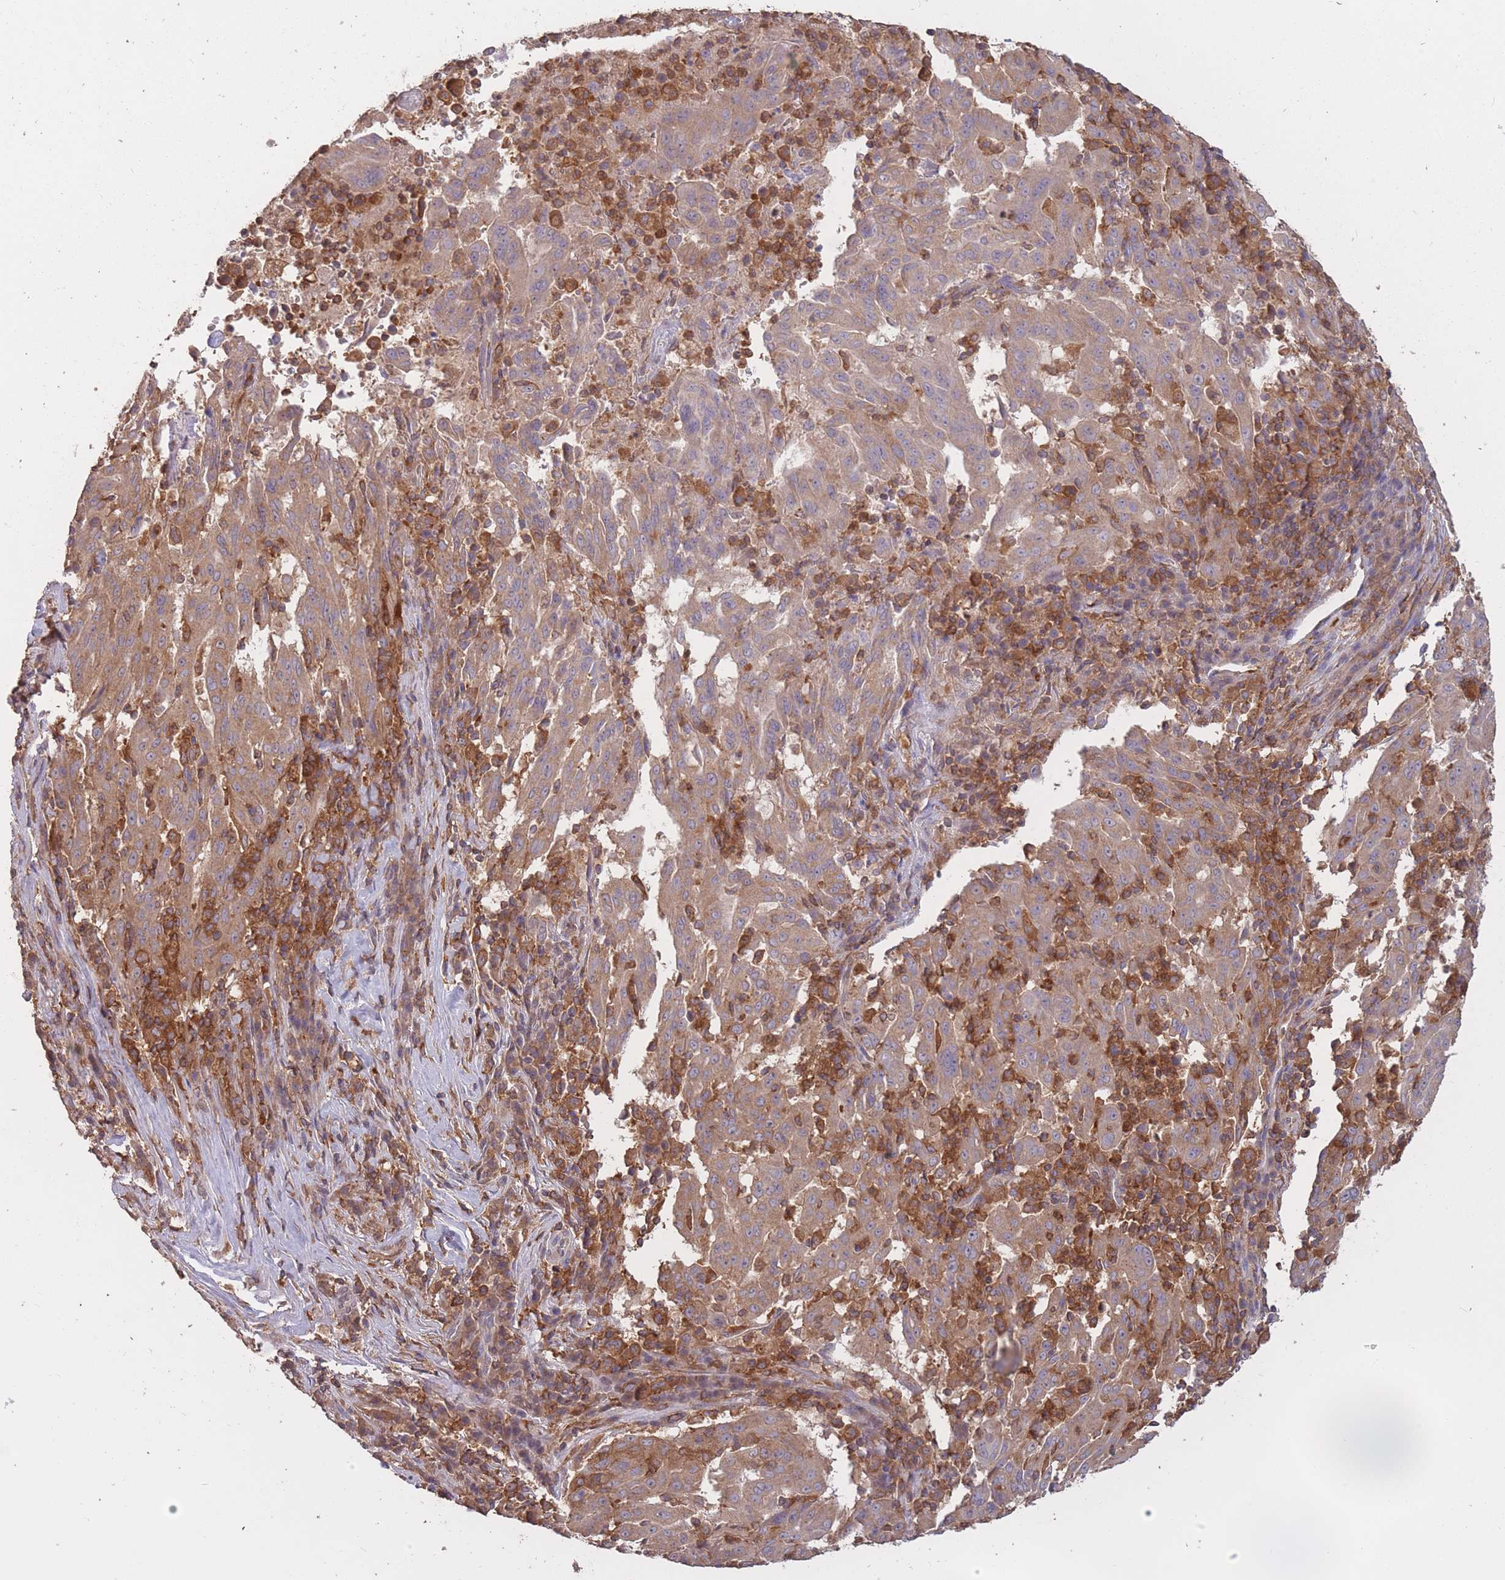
{"staining": {"intensity": "moderate", "quantity": ">75%", "location": "cytoplasmic/membranous"}, "tissue": "pancreatic cancer", "cell_type": "Tumor cells", "image_type": "cancer", "snomed": [{"axis": "morphology", "description": "Adenocarcinoma, NOS"}, {"axis": "topography", "description": "Pancreas"}], "caption": "The histopathology image reveals staining of pancreatic cancer (adenocarcinoma), revealing moderate cytoplasmic/membranous protein positivity (brown color) within tumor cells.", "gene": "GMIP", "patient": {"sex": "male", "age": 63}}